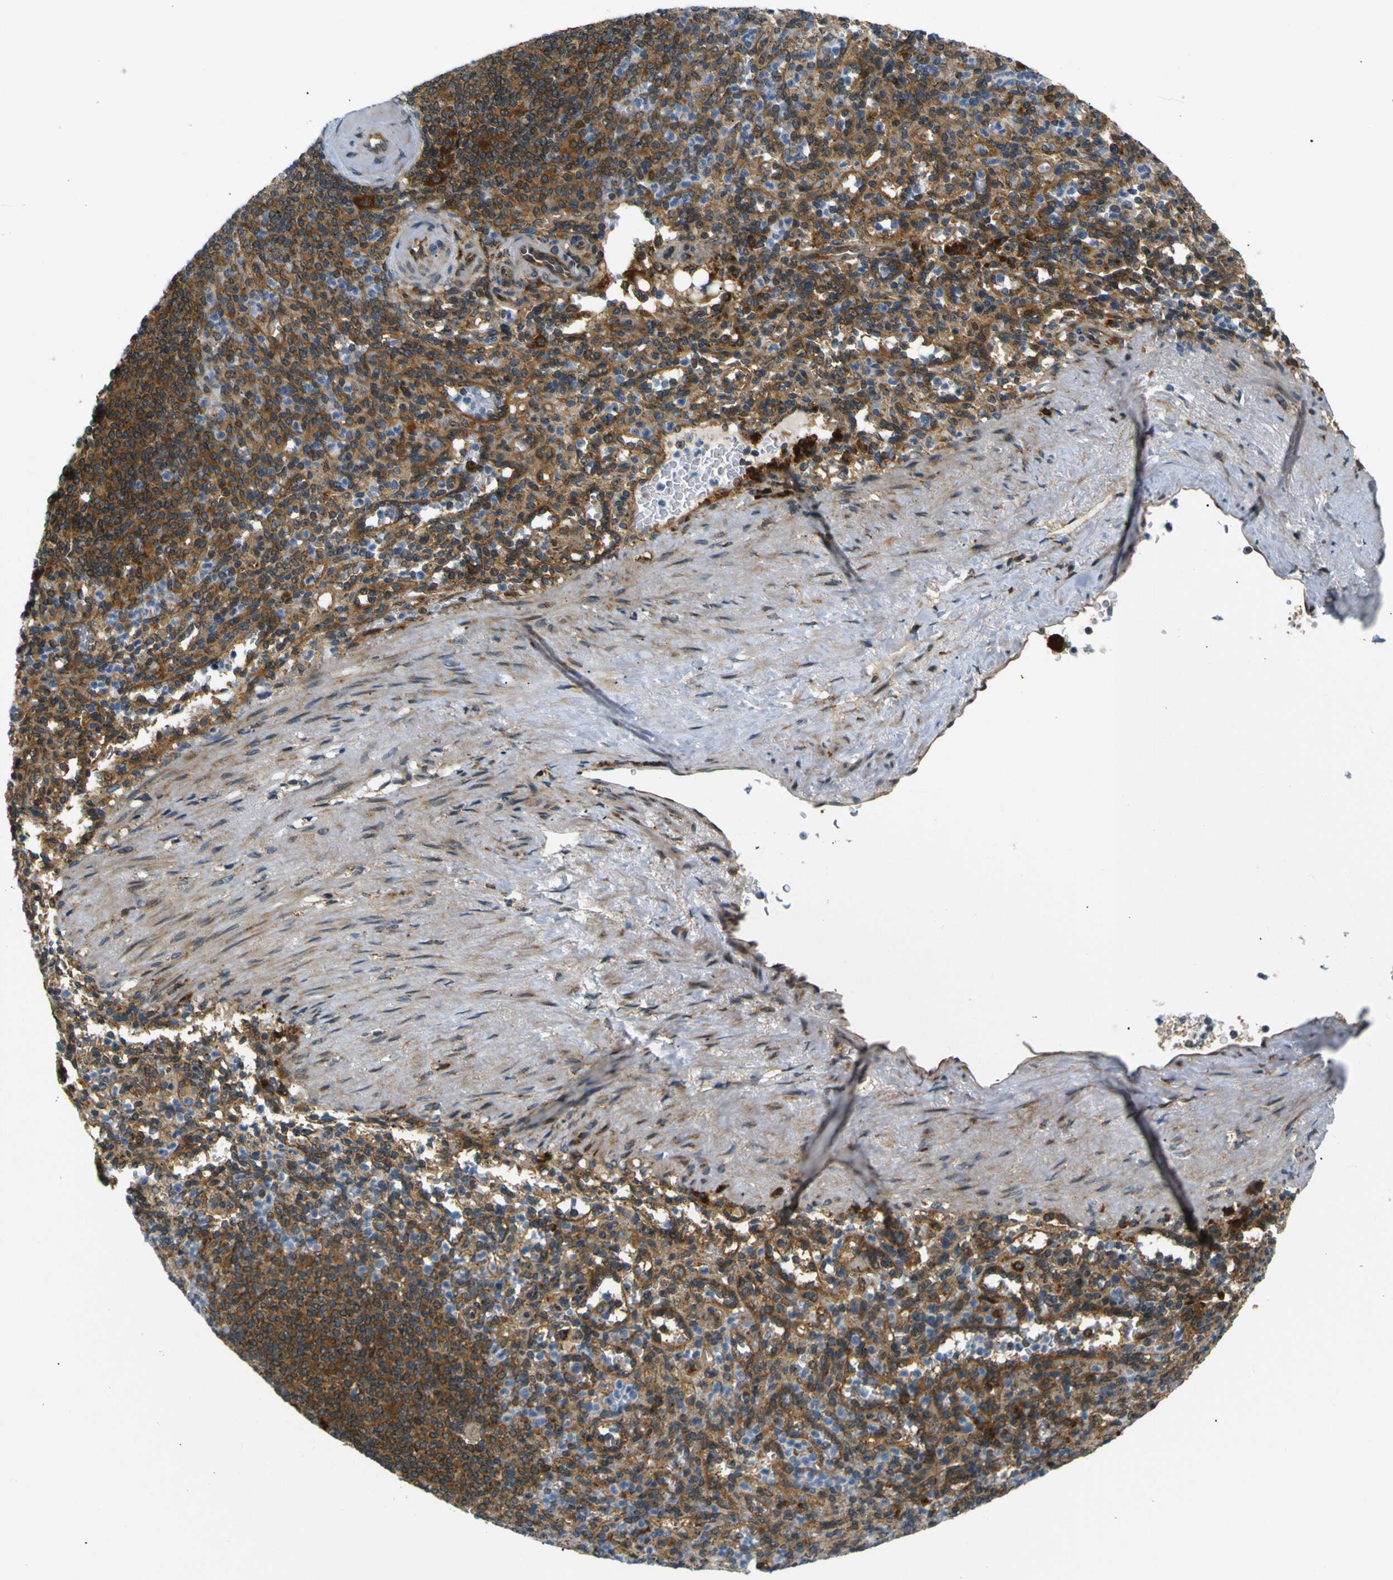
{"staining": {"intensity": "moderate", "quantity": "25%-75%", "location": "cytoplasmic/membranous"}, "tissue": "spleen", "cell_type": "Cells in red pulp", "image_type": "normal", "snomed": [{"axis": "morphology", "description": "Normal tissue, NOS"}, {"axis": "topography", "description": "Spleen"}], "caption": "Immunohistochemistry (IHC) staining of unremarkable spleen, which shows medium levels of moderate cytoplasmic/membranous expression in about 25%-75% of cells in red pulp indicating moderate cytoplasmic/membranous protein expression. The staining was performed using DAB (3,3'-diaminobenzidine) (brown) for protein detection and nuclei were counterstained in hematoxylin (blue).", "gene": "ABCE1", "patient": {"sex": "female", "age": 74}}